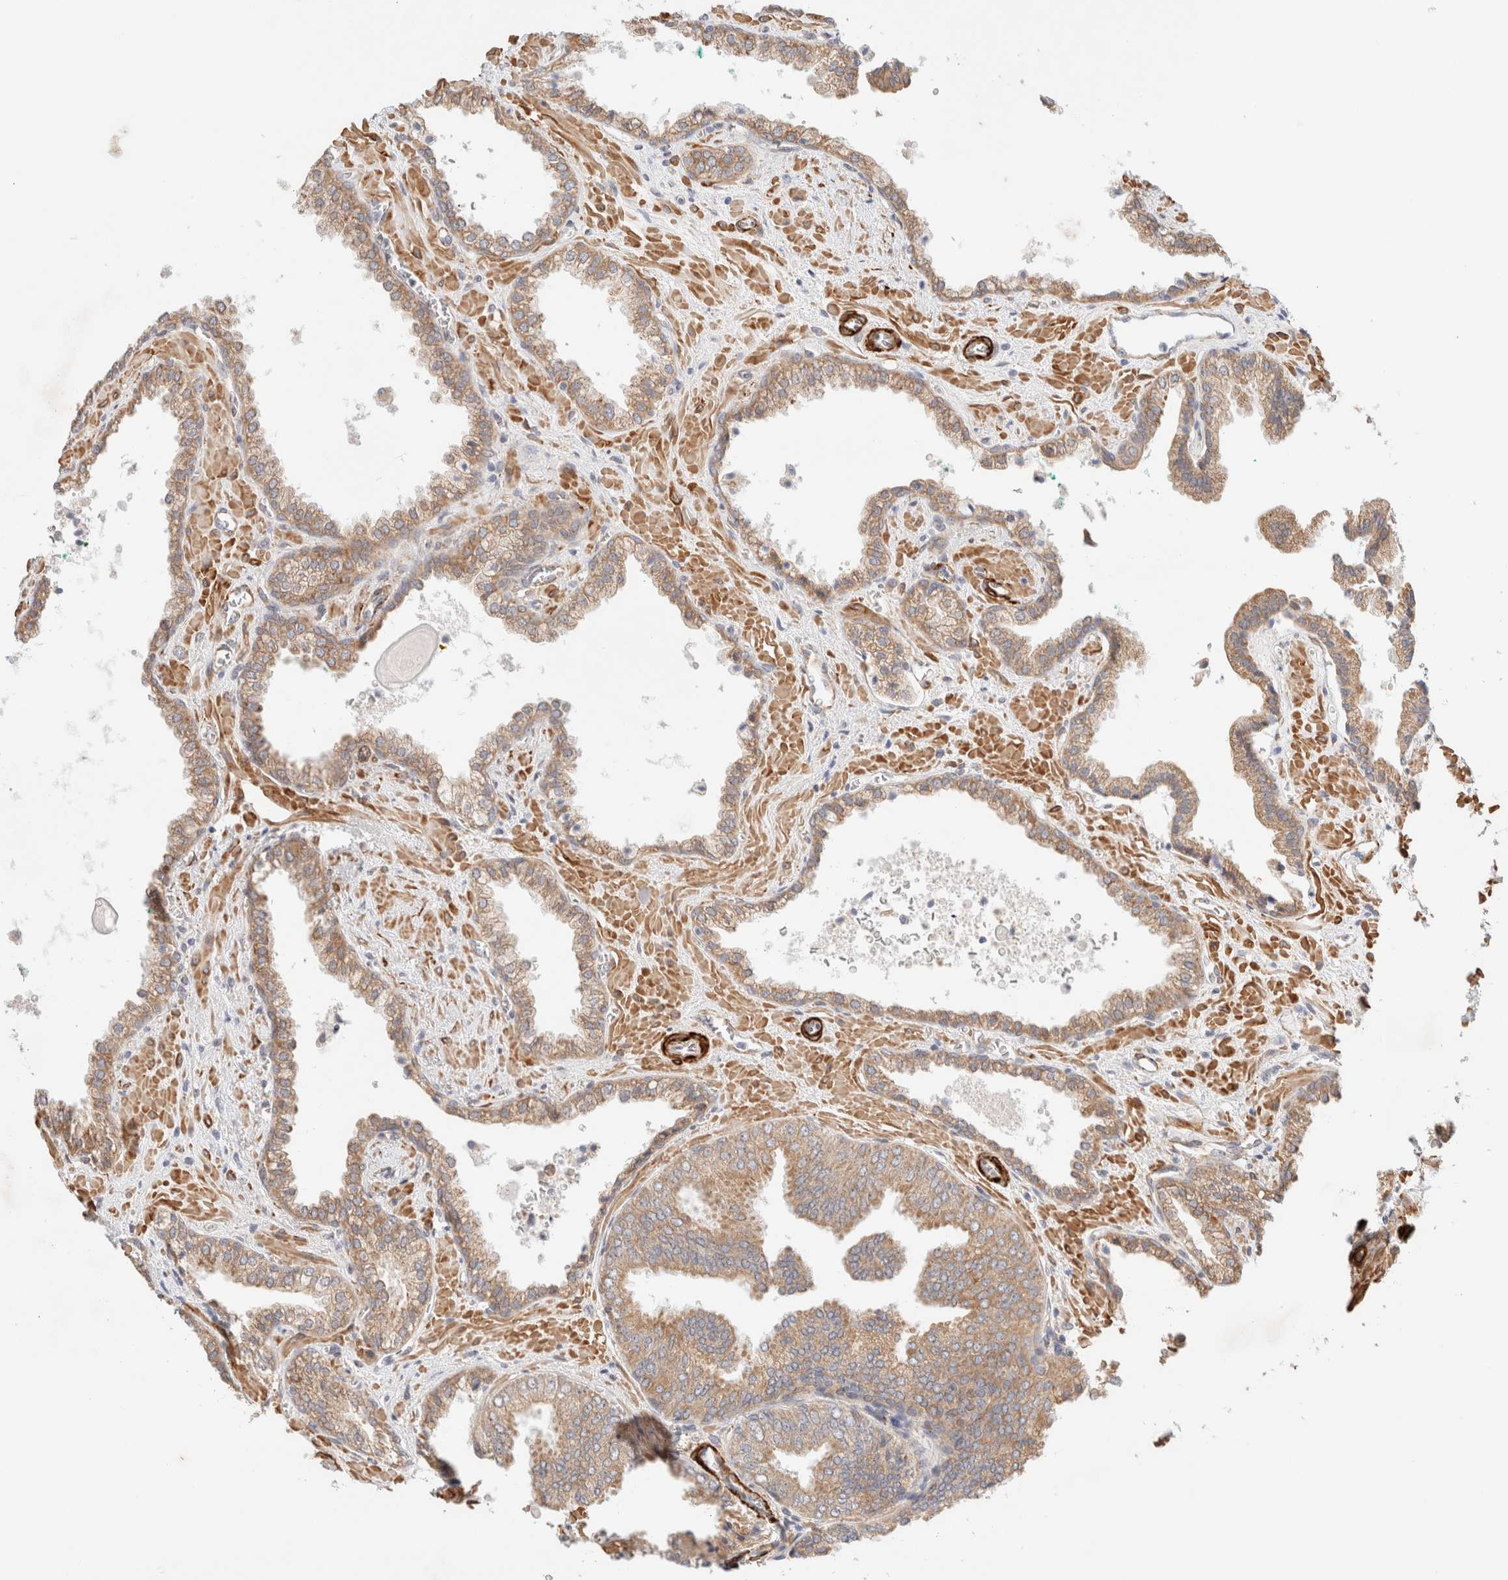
{"staining": {"intensity": "moderate", "quantity": ">75%", "location": "cytoplasmic/membranous"}, "tissue": "prostate cancer", "cell_type": "Tumor cells", "image_type": "cancer", "snomed": [{"axis": "morphology", "description": "Adenocarcinoma, Low grade"}, {"axis": "topography", "description": "Prostate"}], "caption": "The image reveals immunohistochemical staining of adenocarcinoma (low-grade) (prostate). There is moderate cytoplasmic/membranous positivity is appreciated in approximately >75% of tumor cells.", "gene": "RRP15", "patient": {"sex": "male", "age": 71}}